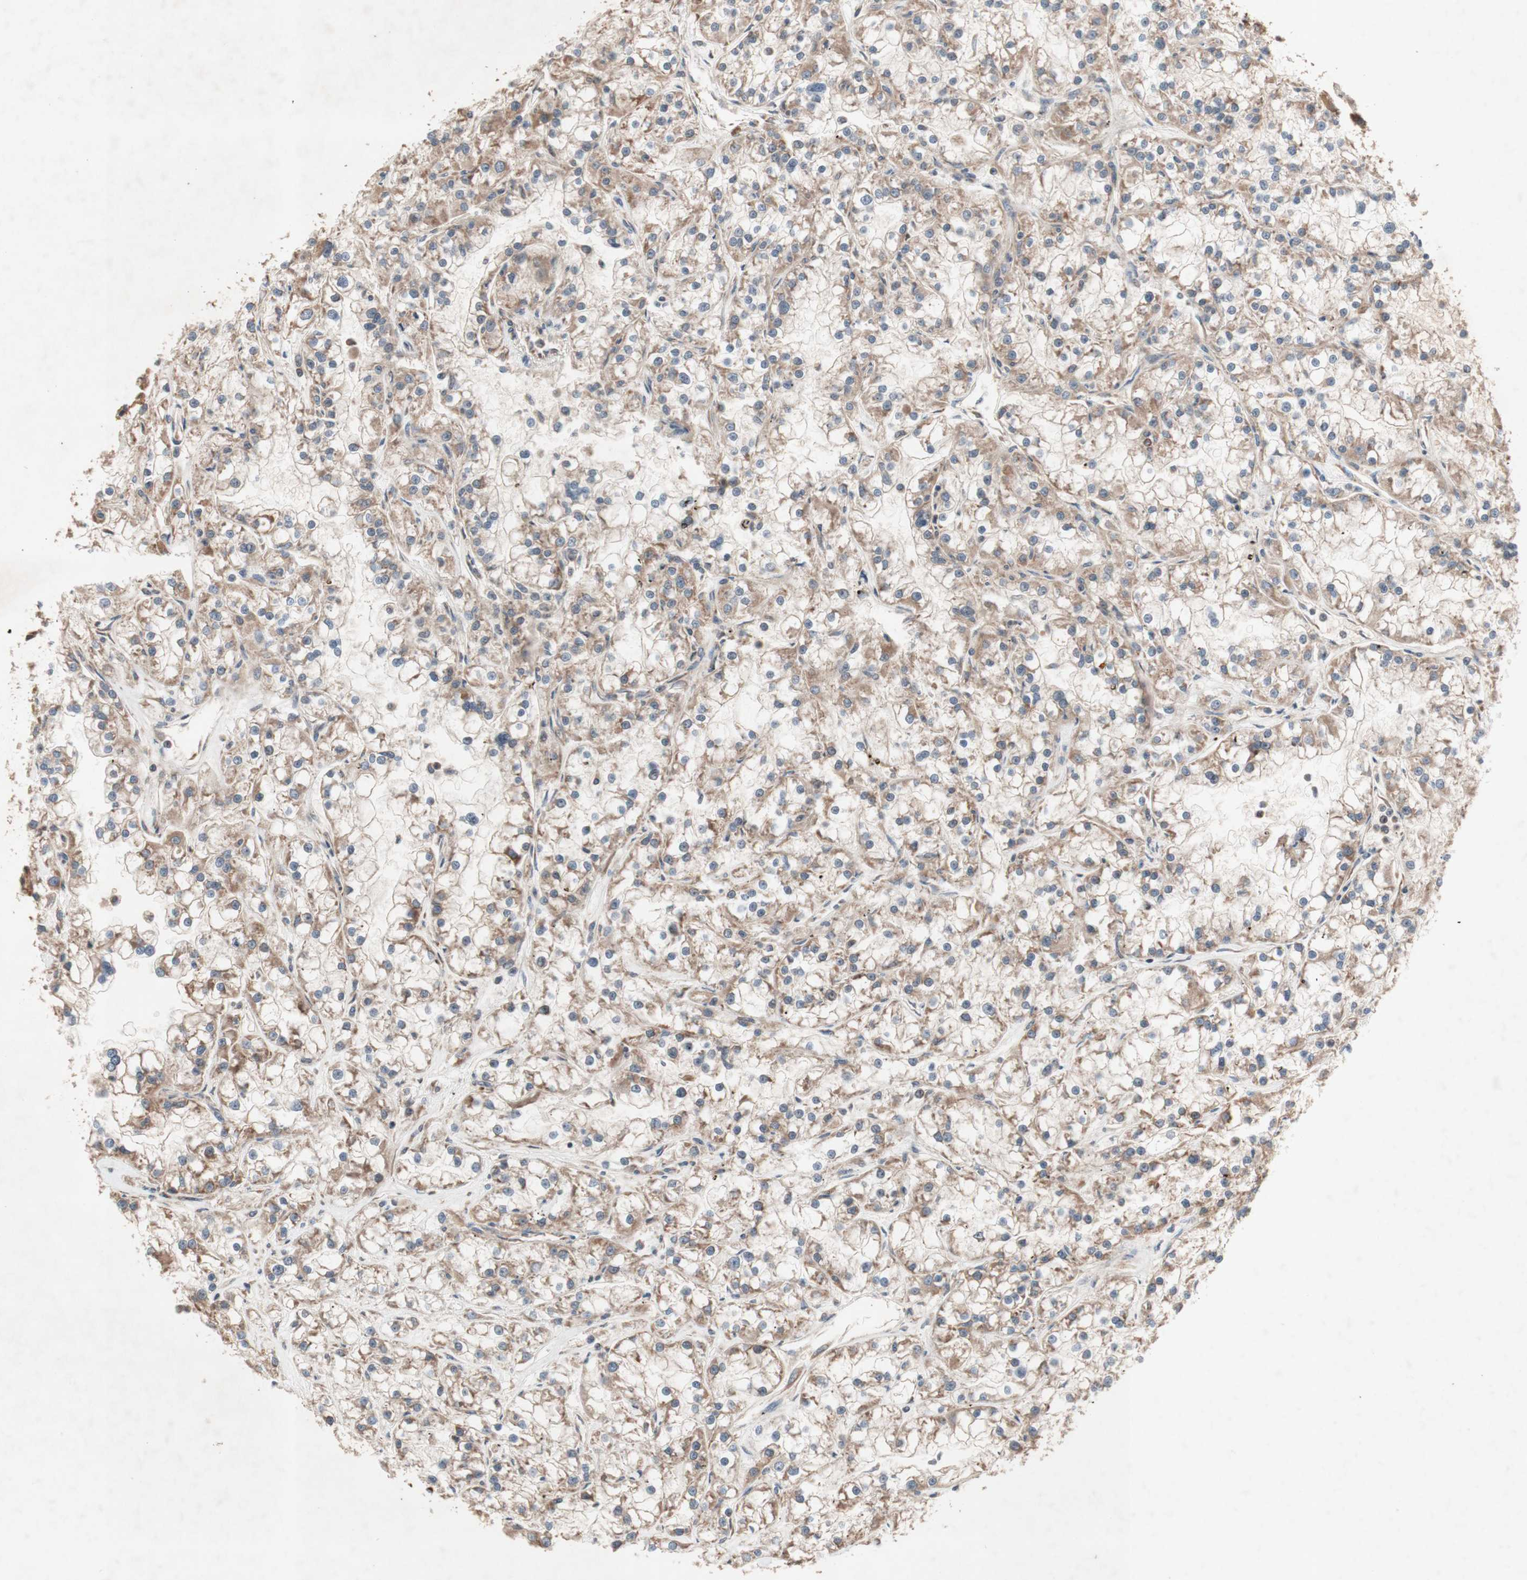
{"staining": {"intensity": "moderate", "quantity": "25%-75%", "location": "cytoplasmic/membranous"}, "tissue": "renal cancer", "cell_type": "Tumor cells", "image_type": "cancer", "snomed": [{"axis": "morphology", "description": "Adenocarcinoma, NOS"}, {"axis": "topography", "description": "Kidney"}], "caption": "Renal cancer (adenocarcinoma) stained with DAB immunohistochemistry (IHC) shows medium levels of moderate cytoplasmic/membranous positivity in about 25%-75% of tumor cells.", "gene": "DDOST", "patient": {"sex": "female", "age": 52}}